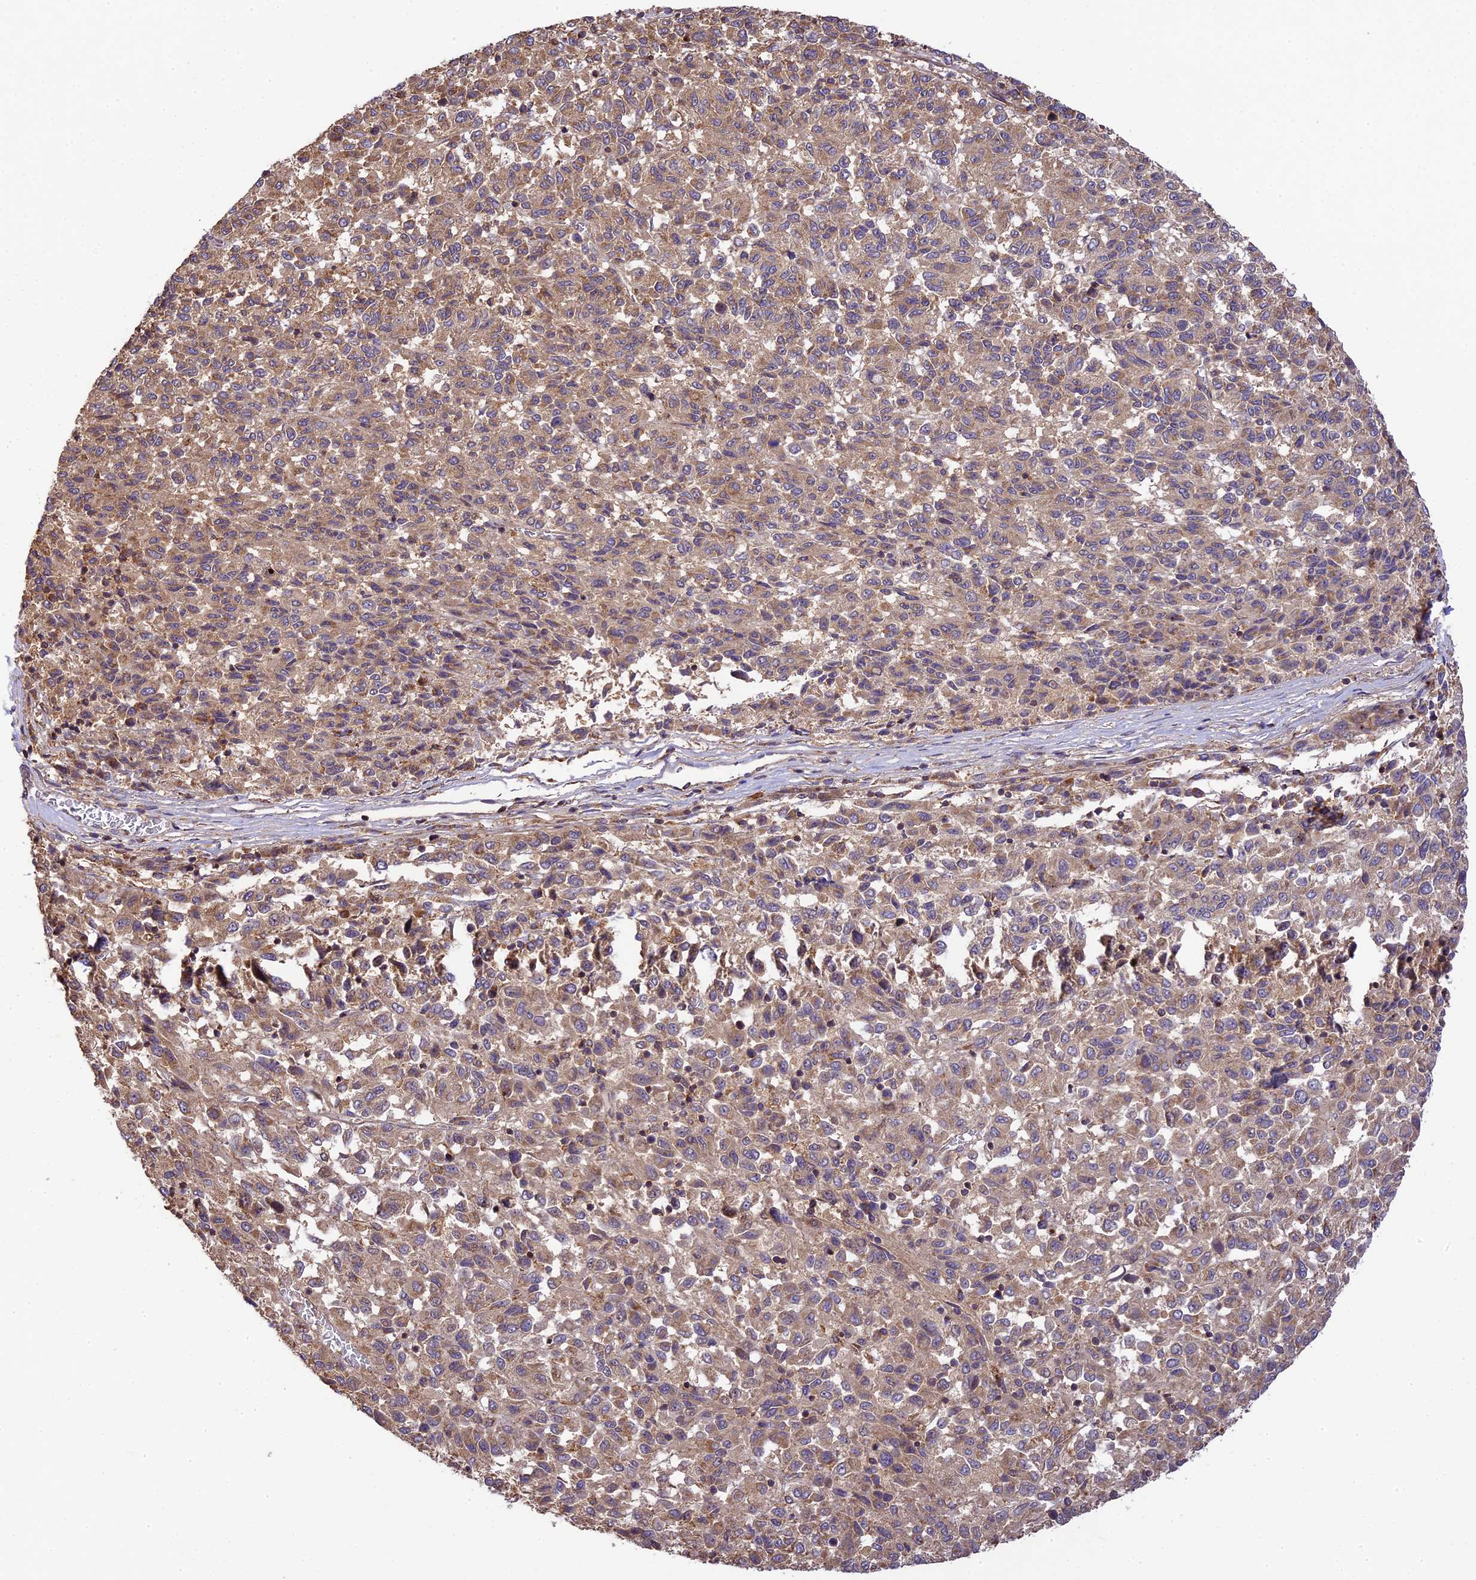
{"staining": {"intensity": "weak", "quantity": ">75%", "location": "cytoplasmic/membranous"}, "tissue": "melanoma", "cell_type": "Tumor cells", "image_type": "cancer", "snomed": [{"axis": "morphology", "description": "Malignant melanoma, Metastatic site"}, {"axis": "topography", "description": "Lung"}], "caption": "DAB immunohistochemical staining of human malignant melanoma (metastatic site) reveals weak cytoplasmic/membranous protein staining in approximately >75% of tumor cells. Using DAB (3,3'-diaminobenzidine) (brown) and hematoxylin (blue) stains, captured at high magnification using brightfield microscopy.", "gene": "WDR88", "patient": {"sex": "male", "age": 64}}